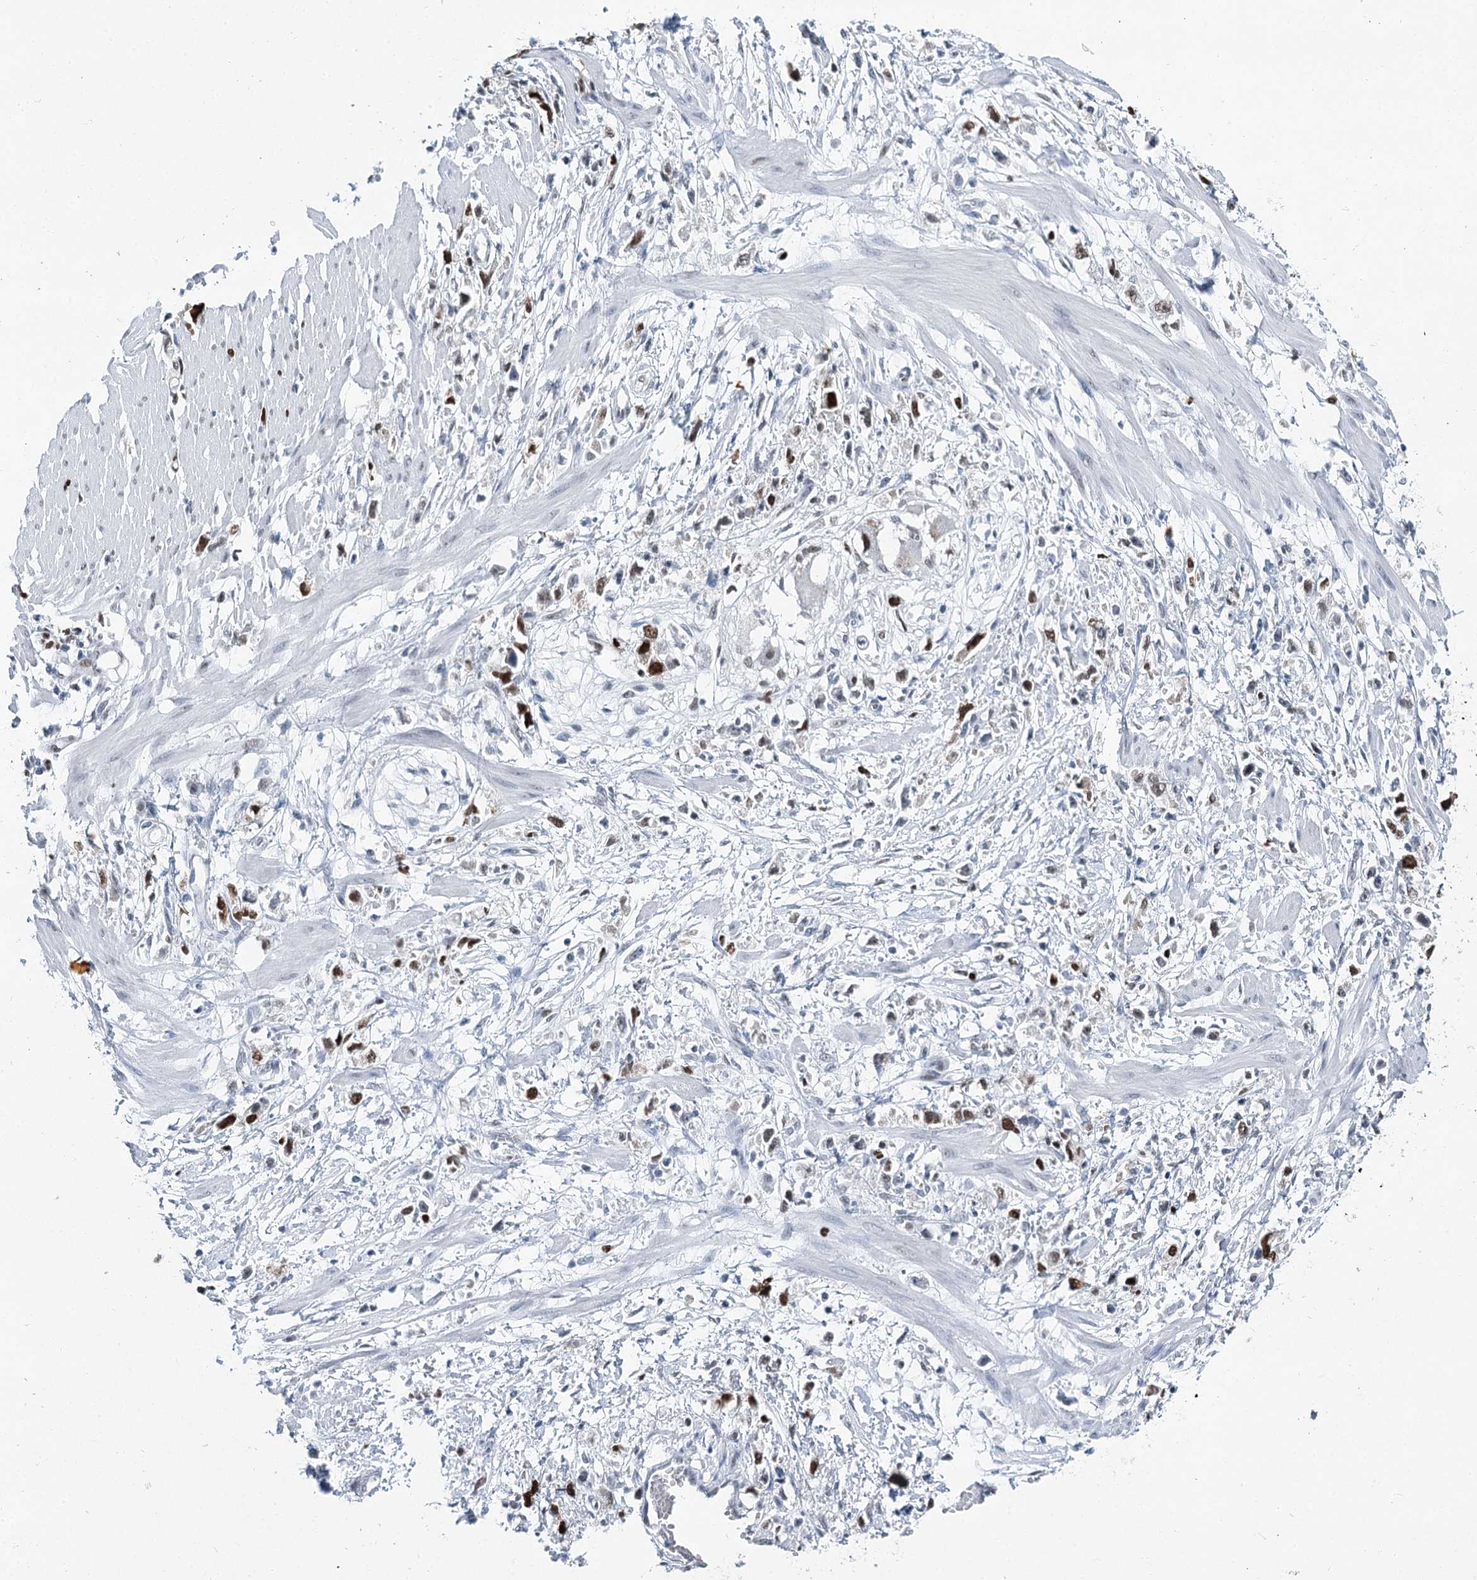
{"staining": {"intensity": "strong", "quantity": "25%-75%", "location": "nuclear"}, "tissue": "stomach cancer", "cell_type": "Tumor cells", "image_type": "cancer", "snomed": [{"axis": "morphology", "description": "Adenocarcinoma, NOS"}, {"axis": "topography", "description": "Stomach"}], "caption": "The image exhibits a brown stain indicating the presence of a protein in the nuclear of tumor cells in stomach cancer (adenocarcinoma).", "gene": "HAT1", "patient": {"sex": "female", "age": 59}}